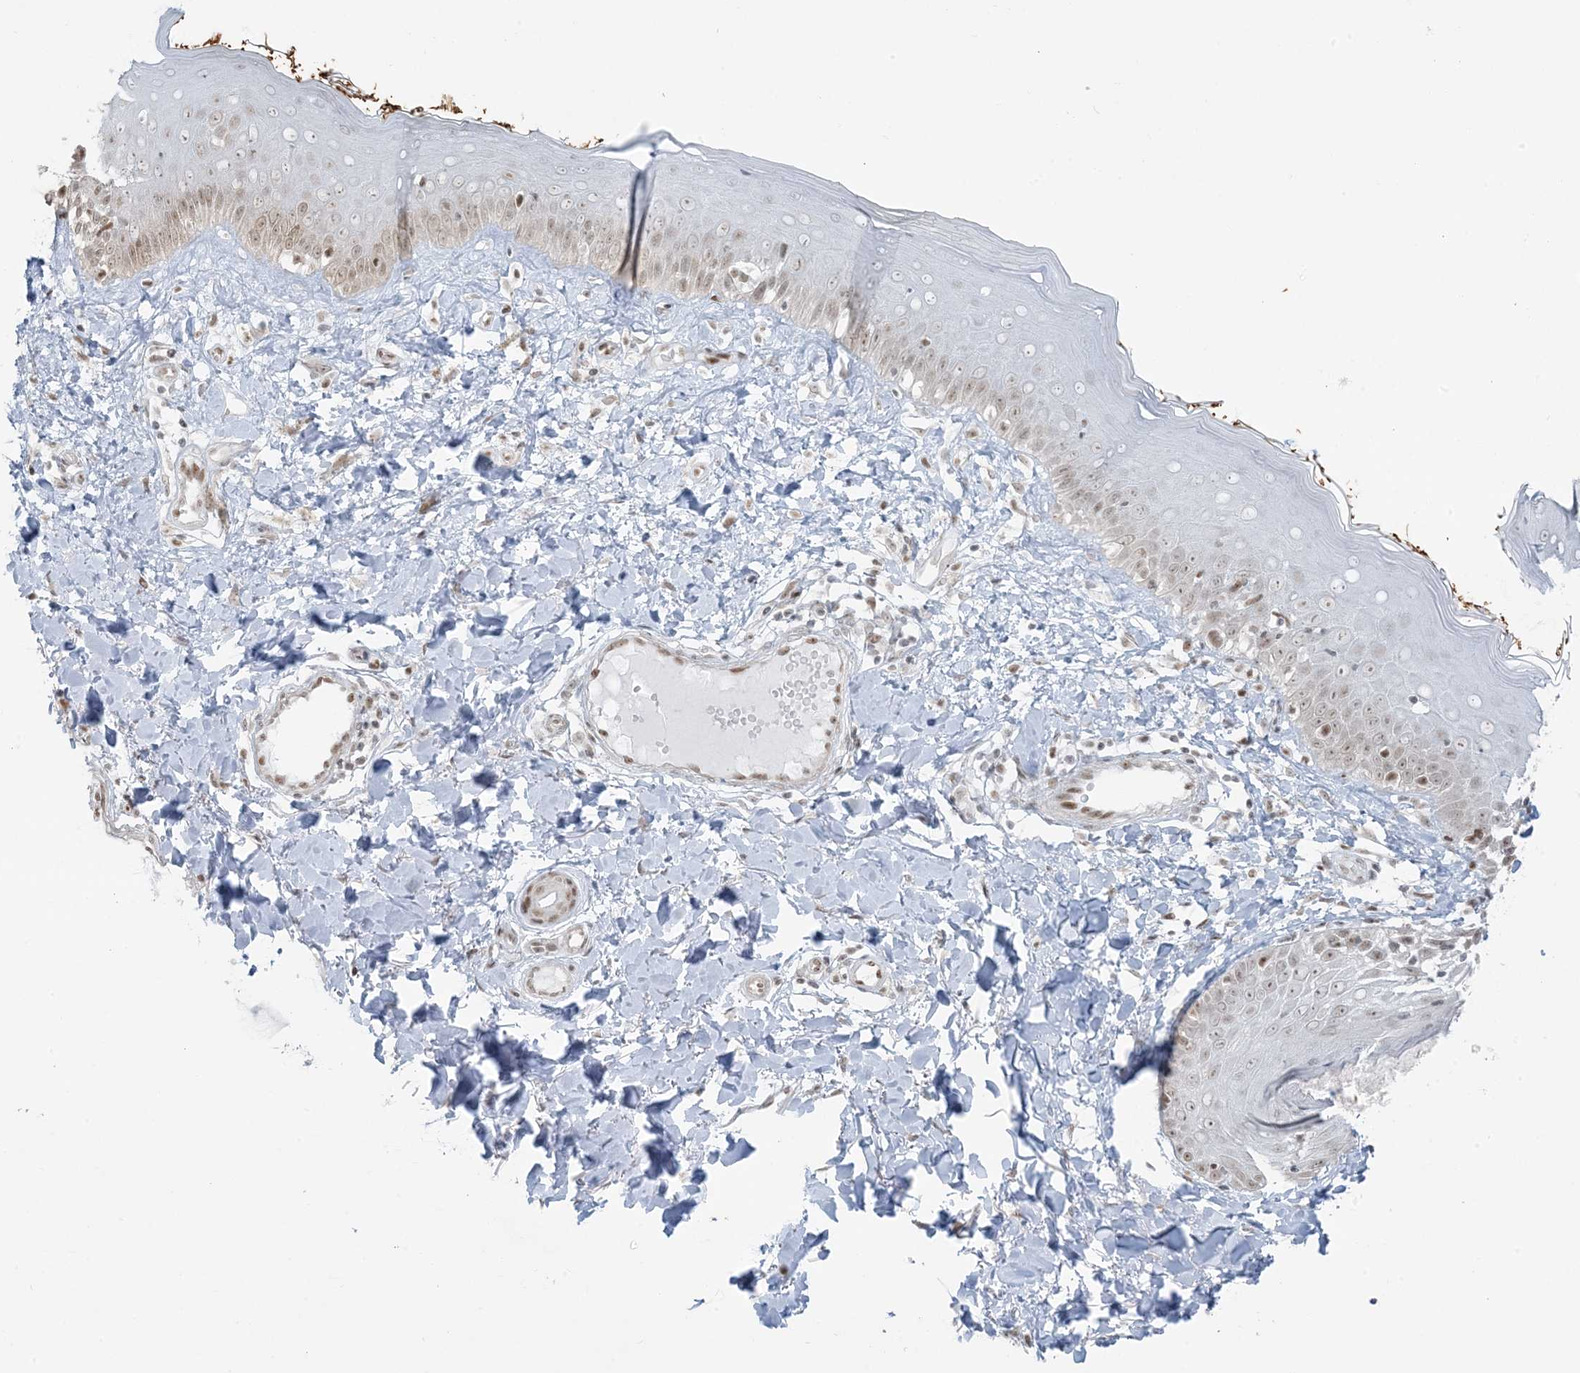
{"staining": {"intensity": "moderate", "quantity": ">75%", "location": "nuclear"}, "tissue": "skin", "cell_type": "Fibroblasts", "image_type": "normal", "snomed": [{"axis": "morphology", "description": "Normal tissue, NOS"}, {"axis": "topography", "description": "Skin"}], "caption": "Protein expression analysis of unremarkable skin exhibits moderate nuclear positivity in about >75% of fibroblasts.", "gene": "ZNF787", "patient": {"sex": "male", "age": 52}}